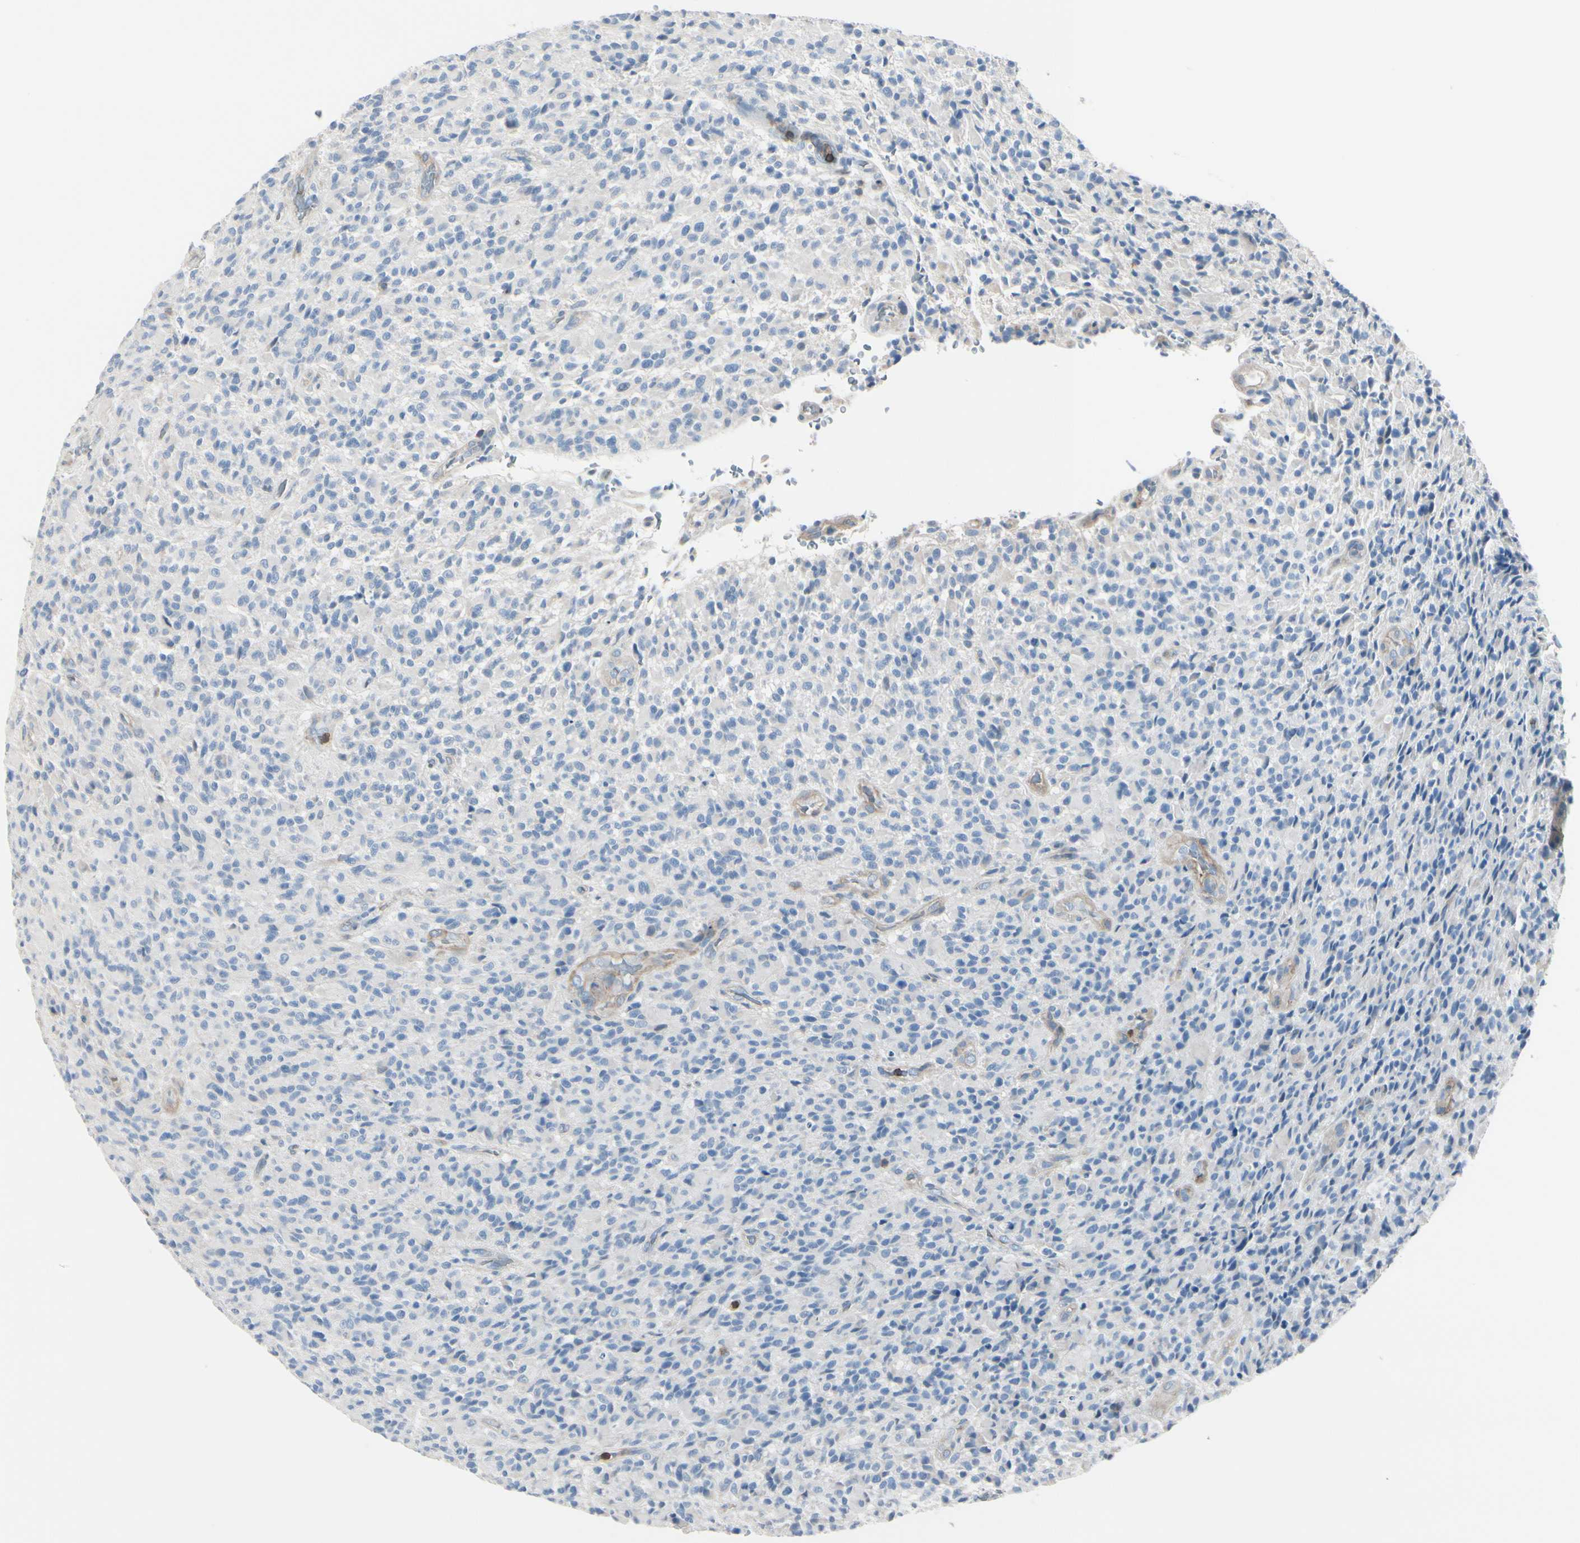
{"staining": {"intensity": "negative", "quantity": "none", "location": "none"}, "tissue": "glioma", "cell_type": "Tumor cells", "image_type": "cancer", "snomed": [{"axis": "morphology", "description": "Glioma, malignant, High grade"}, {"axis": "topography", "description": "Brain"}], "caption": "There is no significant positivity in tumor cells of glioma.", "gene": "SLC9A3R1", "patient": {"sex": "male", "age": 71}}